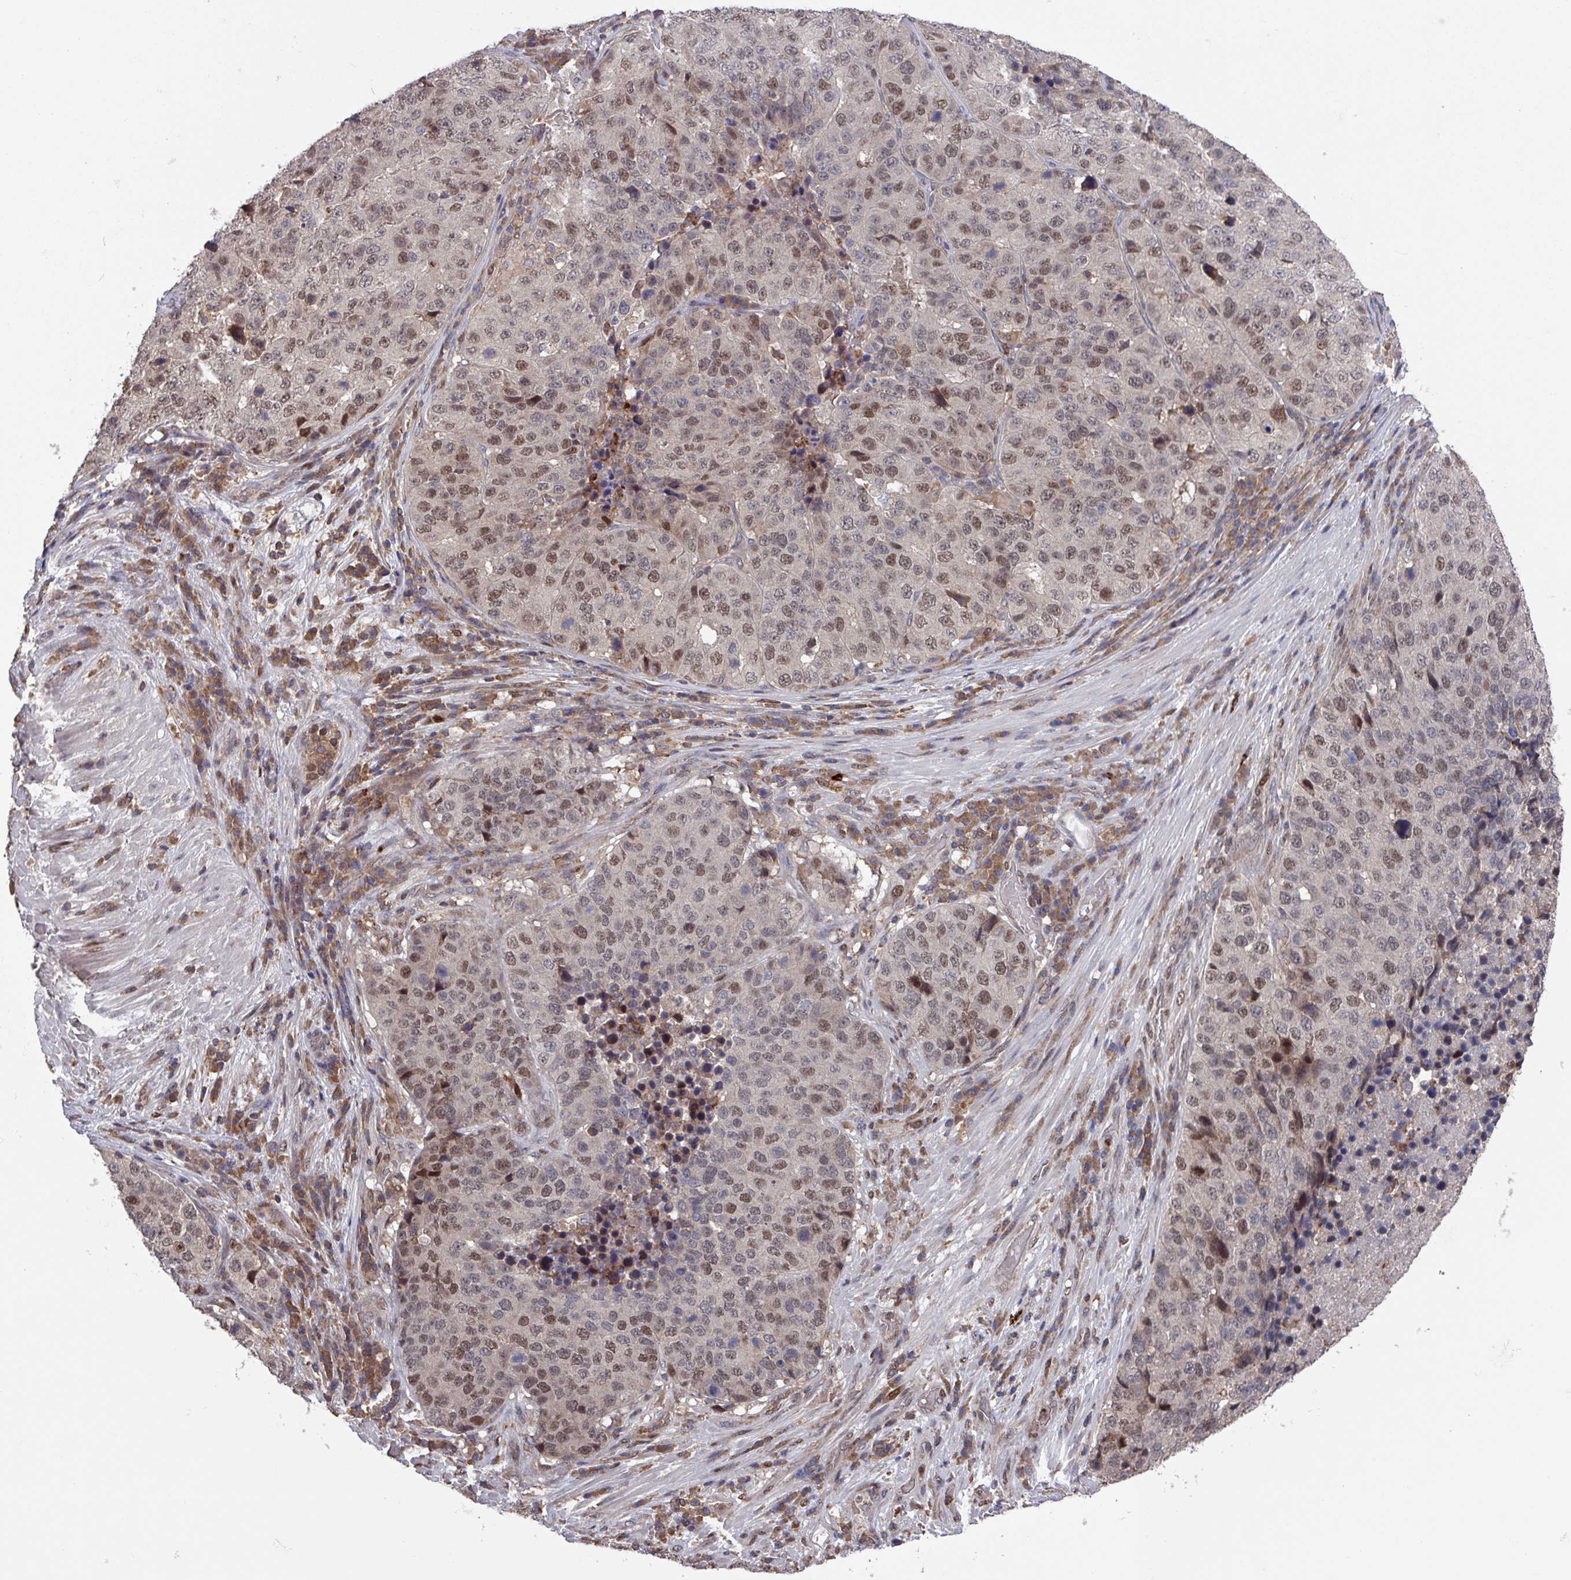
{"staining": {"intensity": "moderate", "quantity": "25%-75%", "location": "nuclear"}, "tissue": "stomach cancer", "cell_type": "Tumor cells", "image_type": "cancer", "snomed": [{"axis": "morphology", "description": "Adenocarcinoma, NOS"}, {"axis": "topography", "description": "Stomach"}], "caption": "Immunohistochemistry (IHC) of adenocarcinoma (stomach) shows medium levels of moderate nuclear positivity in approximately 25%-75% of tumor cells.", "gene": "PRRX1", "patient": {"sex": "male", "age": 71}}